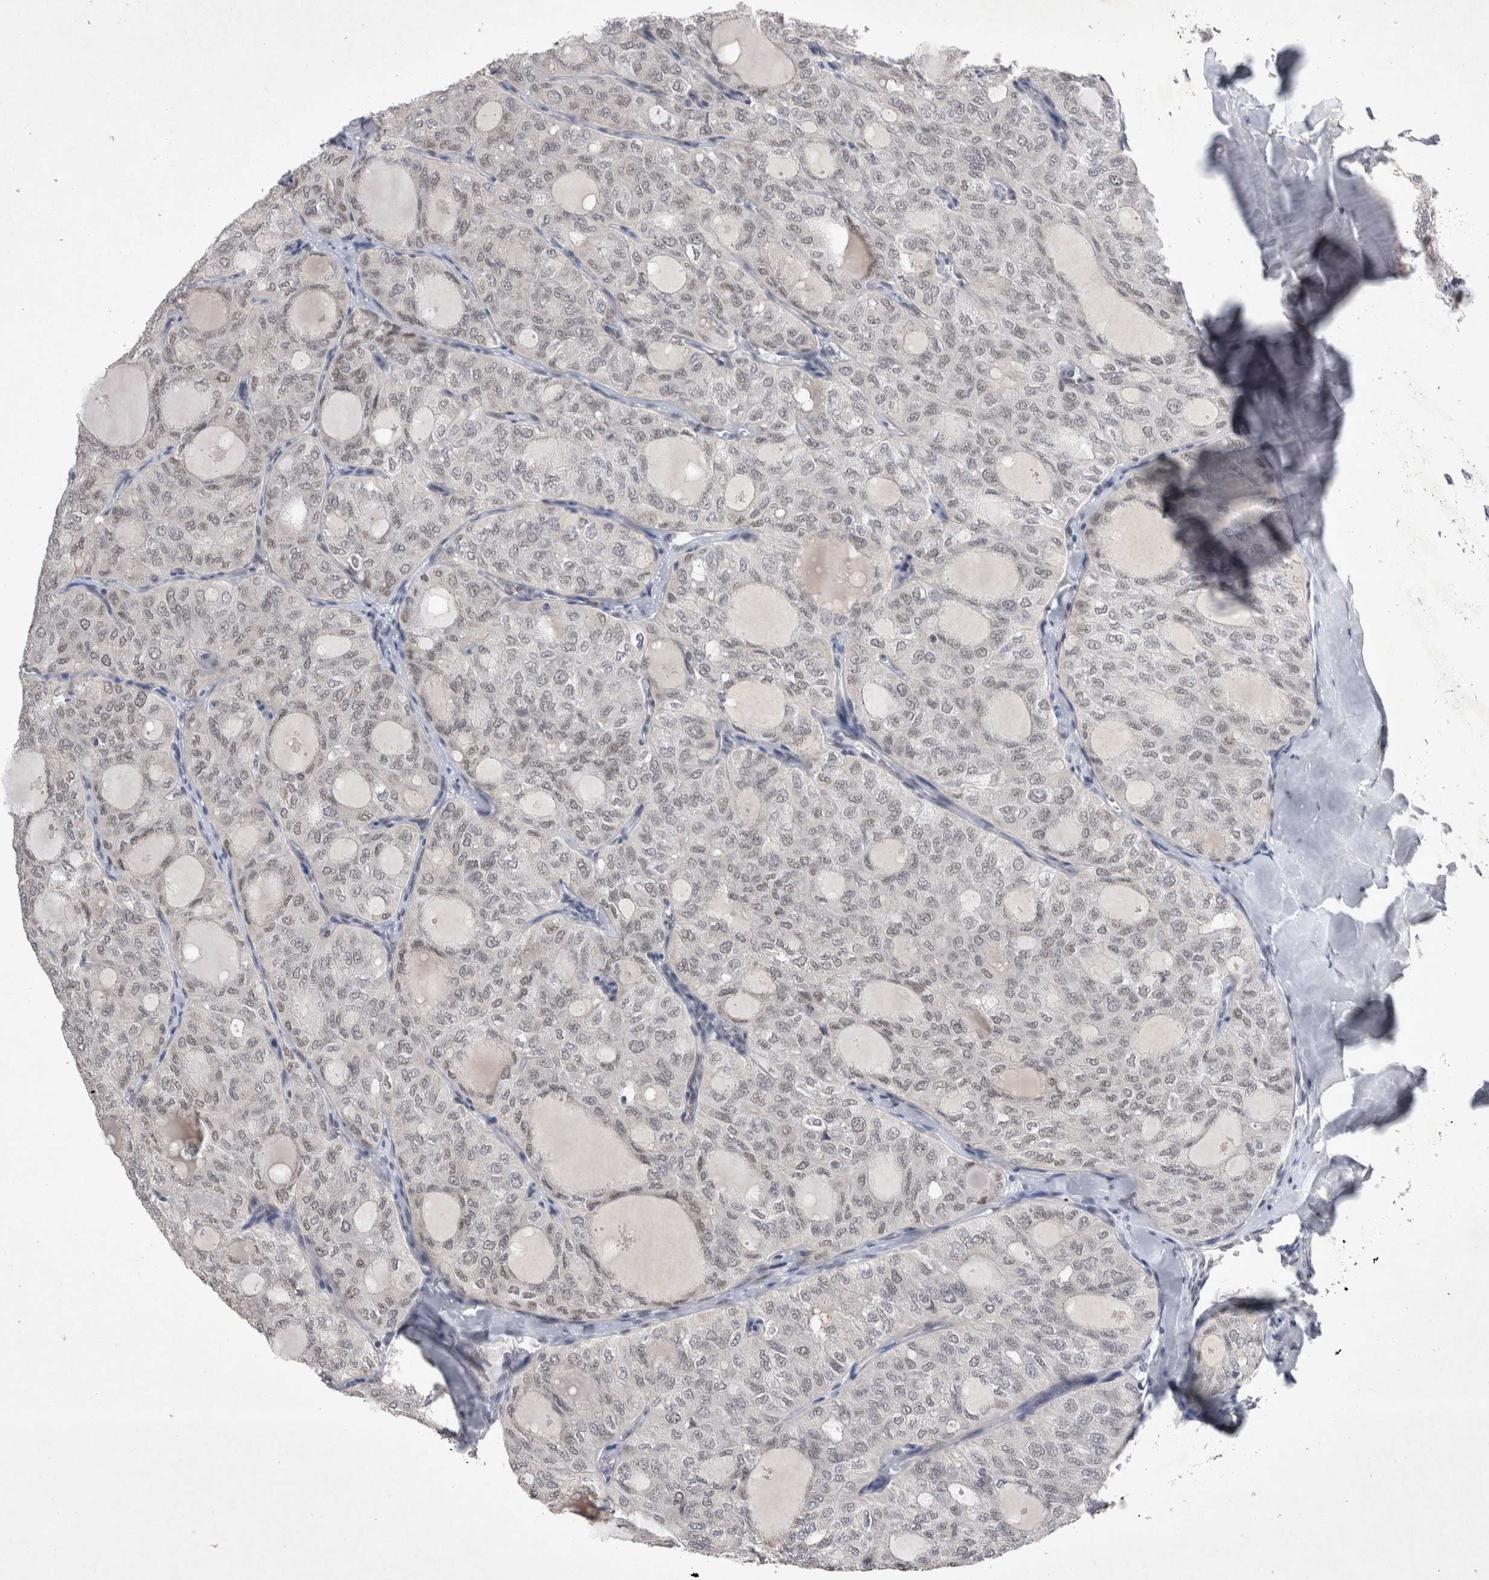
{"staining": {"intensity": "negative", "quantity": "none", "location": "none"}, "tissue": "thyroid cancer", "cell_type": "Tumor cells", "image_type": "cancer", "snomed": [{"axis": "morphology", "description": "Follicular adenoma carcinoma, NOS"}, {"axis": "topography", "description": "Thyroid gland"}], "caption": "A photomicrograph of thyroid cancer stained for a protein exhibits no brown staining in tumor cells.", "gene": "RBM6", "patient": {"sex": "male", "age": 75}}